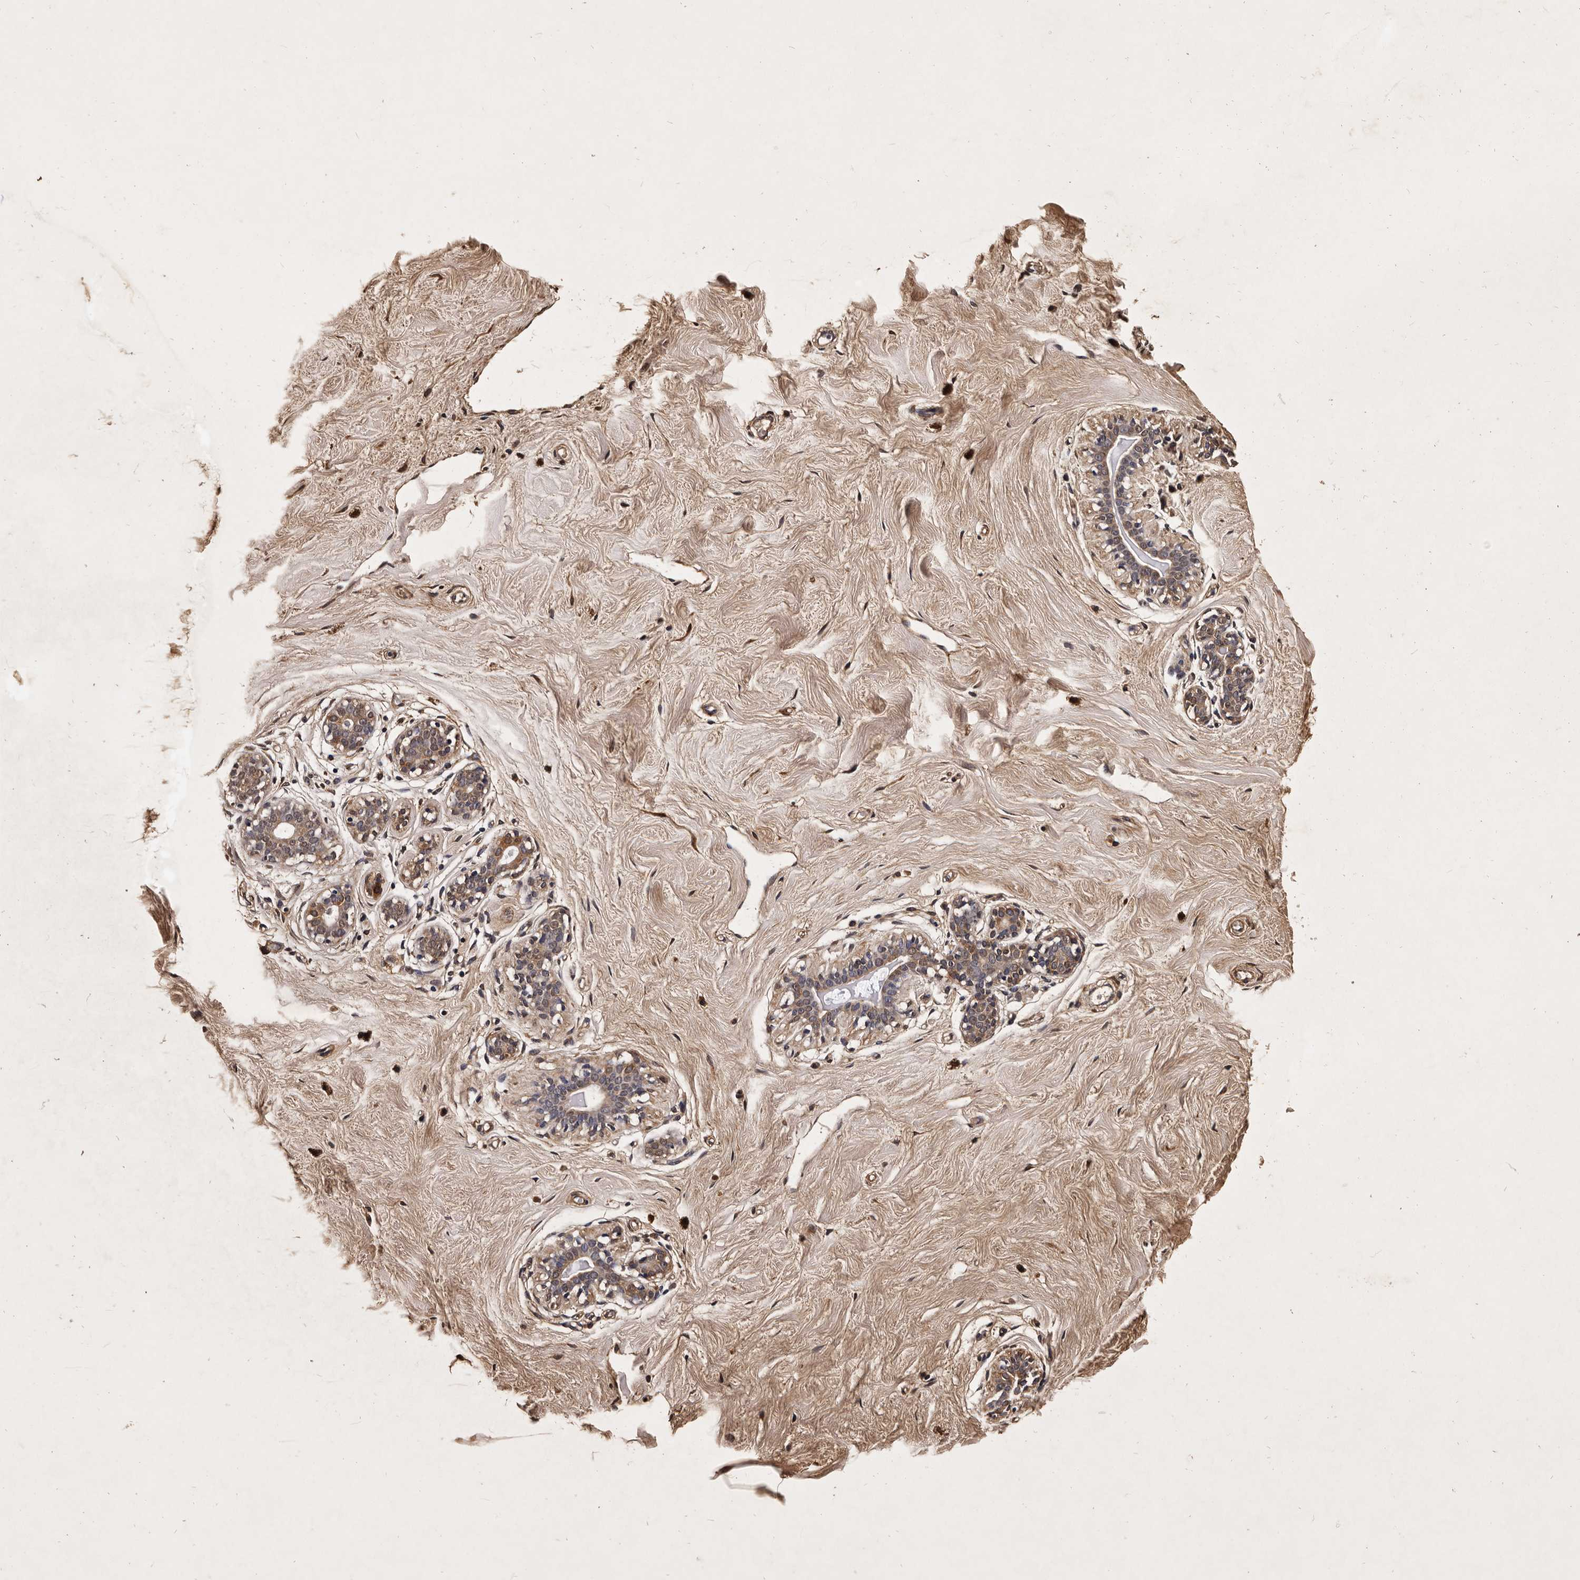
{"staining": {"intensity": "moderate", "quantity": ">75%", "location": "cytoplasmic/membranous"}, "tissue": "breast", "cell_type": "Adipocytes", "image_type": "normal", "snomed": [{"axis": "morphology", "description": "Normal tissue, NOS"}, {"axis": "morphology", "description": "Adenoma, NOS"}, {"axis": "topography", "description": "Breast"}], "caption": "Adipocytes demonstrate moderate cytoplasmic/membranous staining in about >75% of cells in normal breast. Ihc stains the protein of interest in brown and the nuclei are stained blue.", "gene": "PARS2", "patient": {"sex": "female", "age": 23}}